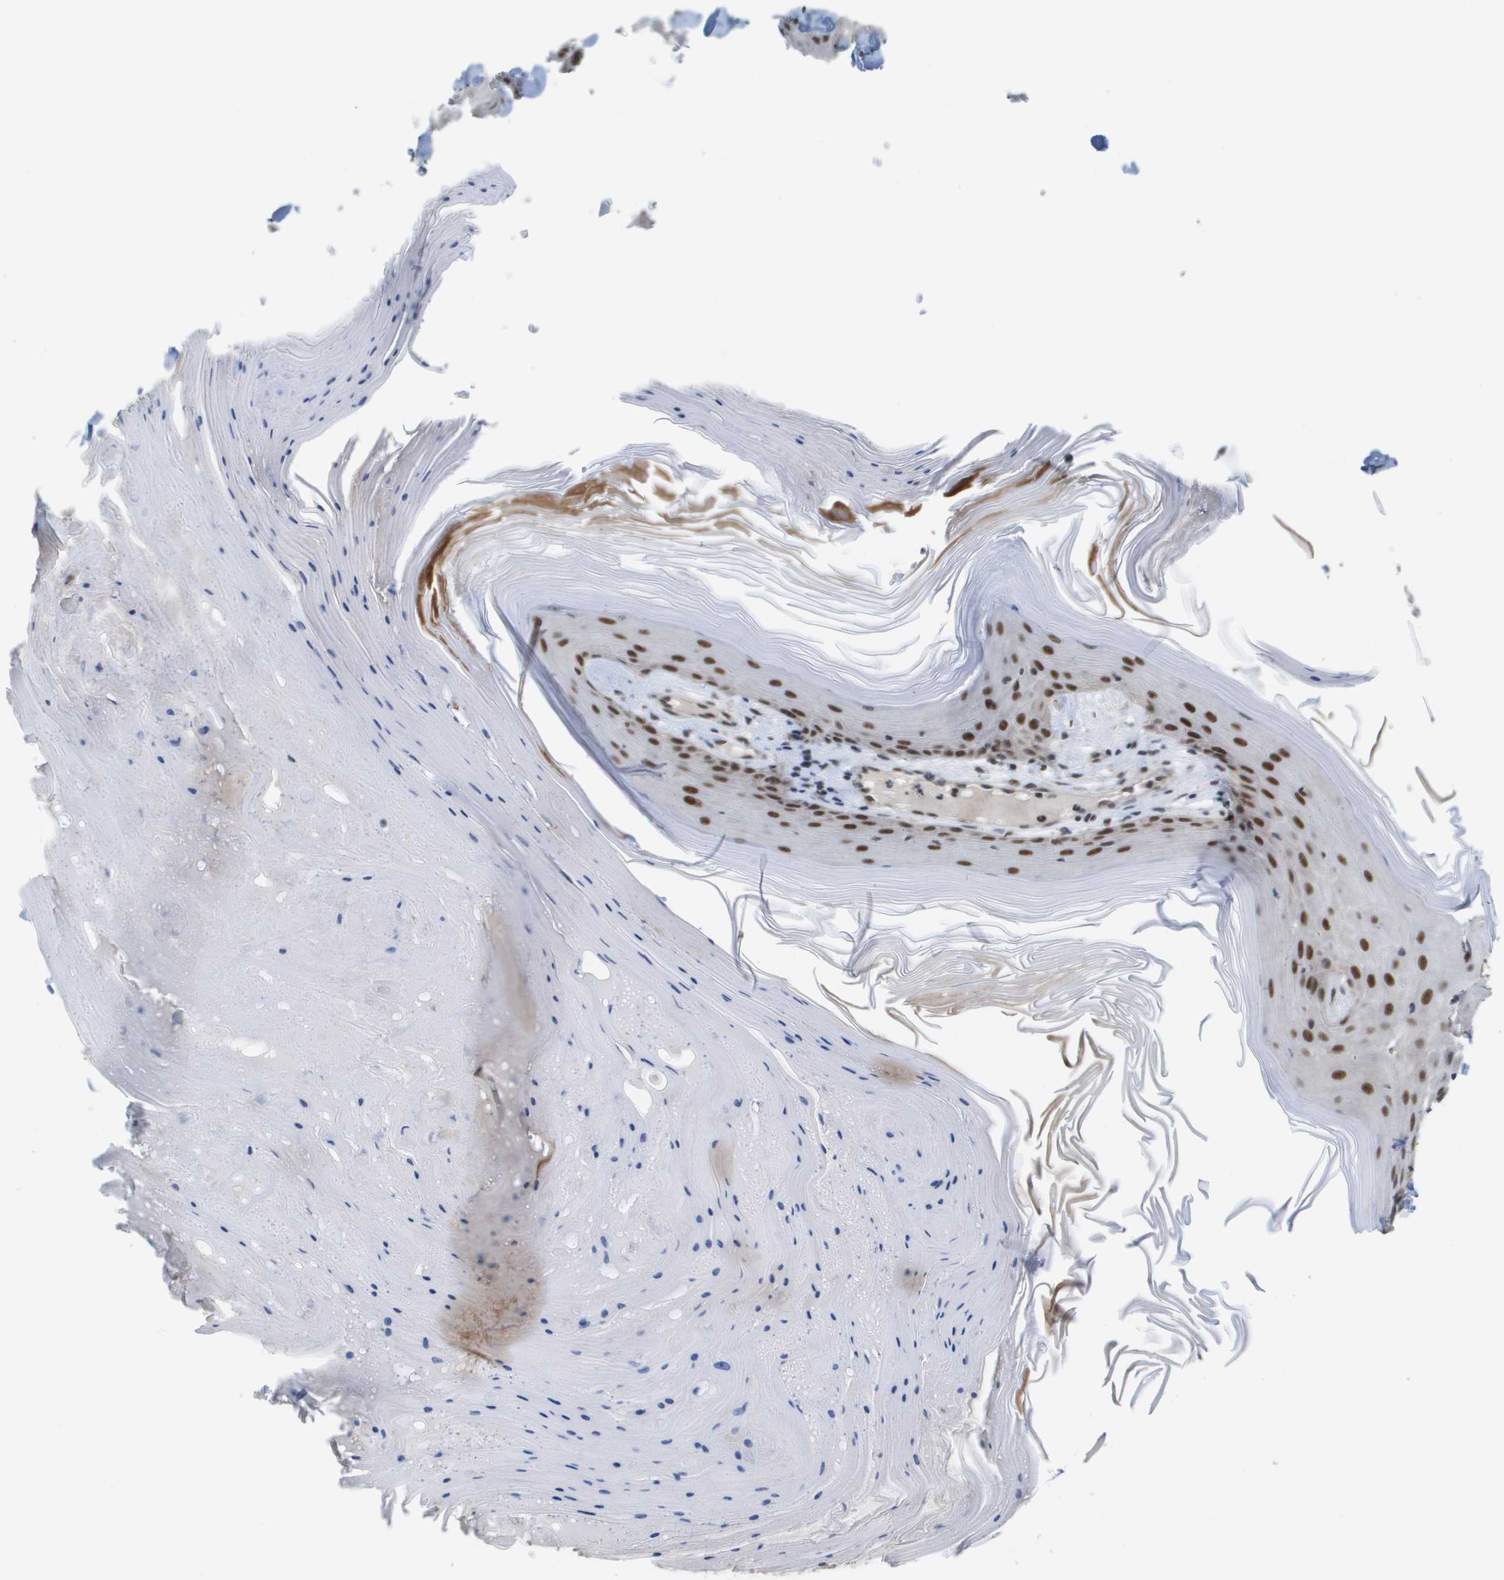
{"staining": {"intensity": "moderate", "quantity": ">75%", "location": "nuclear"}, "tissue": "skin cancer", "cell_type": "Tumor cells", "image_type": "cancer", "snomed": [{"axis": "morphology", "description": "Squamous cell carcinoma, NOS"}, {"axis": "topography", "description": "Skin"}], "caption": "Brown immunohistochemical staining in skin squamous cell carcinoma exhibits moderate nuclear positivity in approximately >75% of tumor cells.", "gene": "ISY1", "patient": {"sex": "male", "age": 74}}